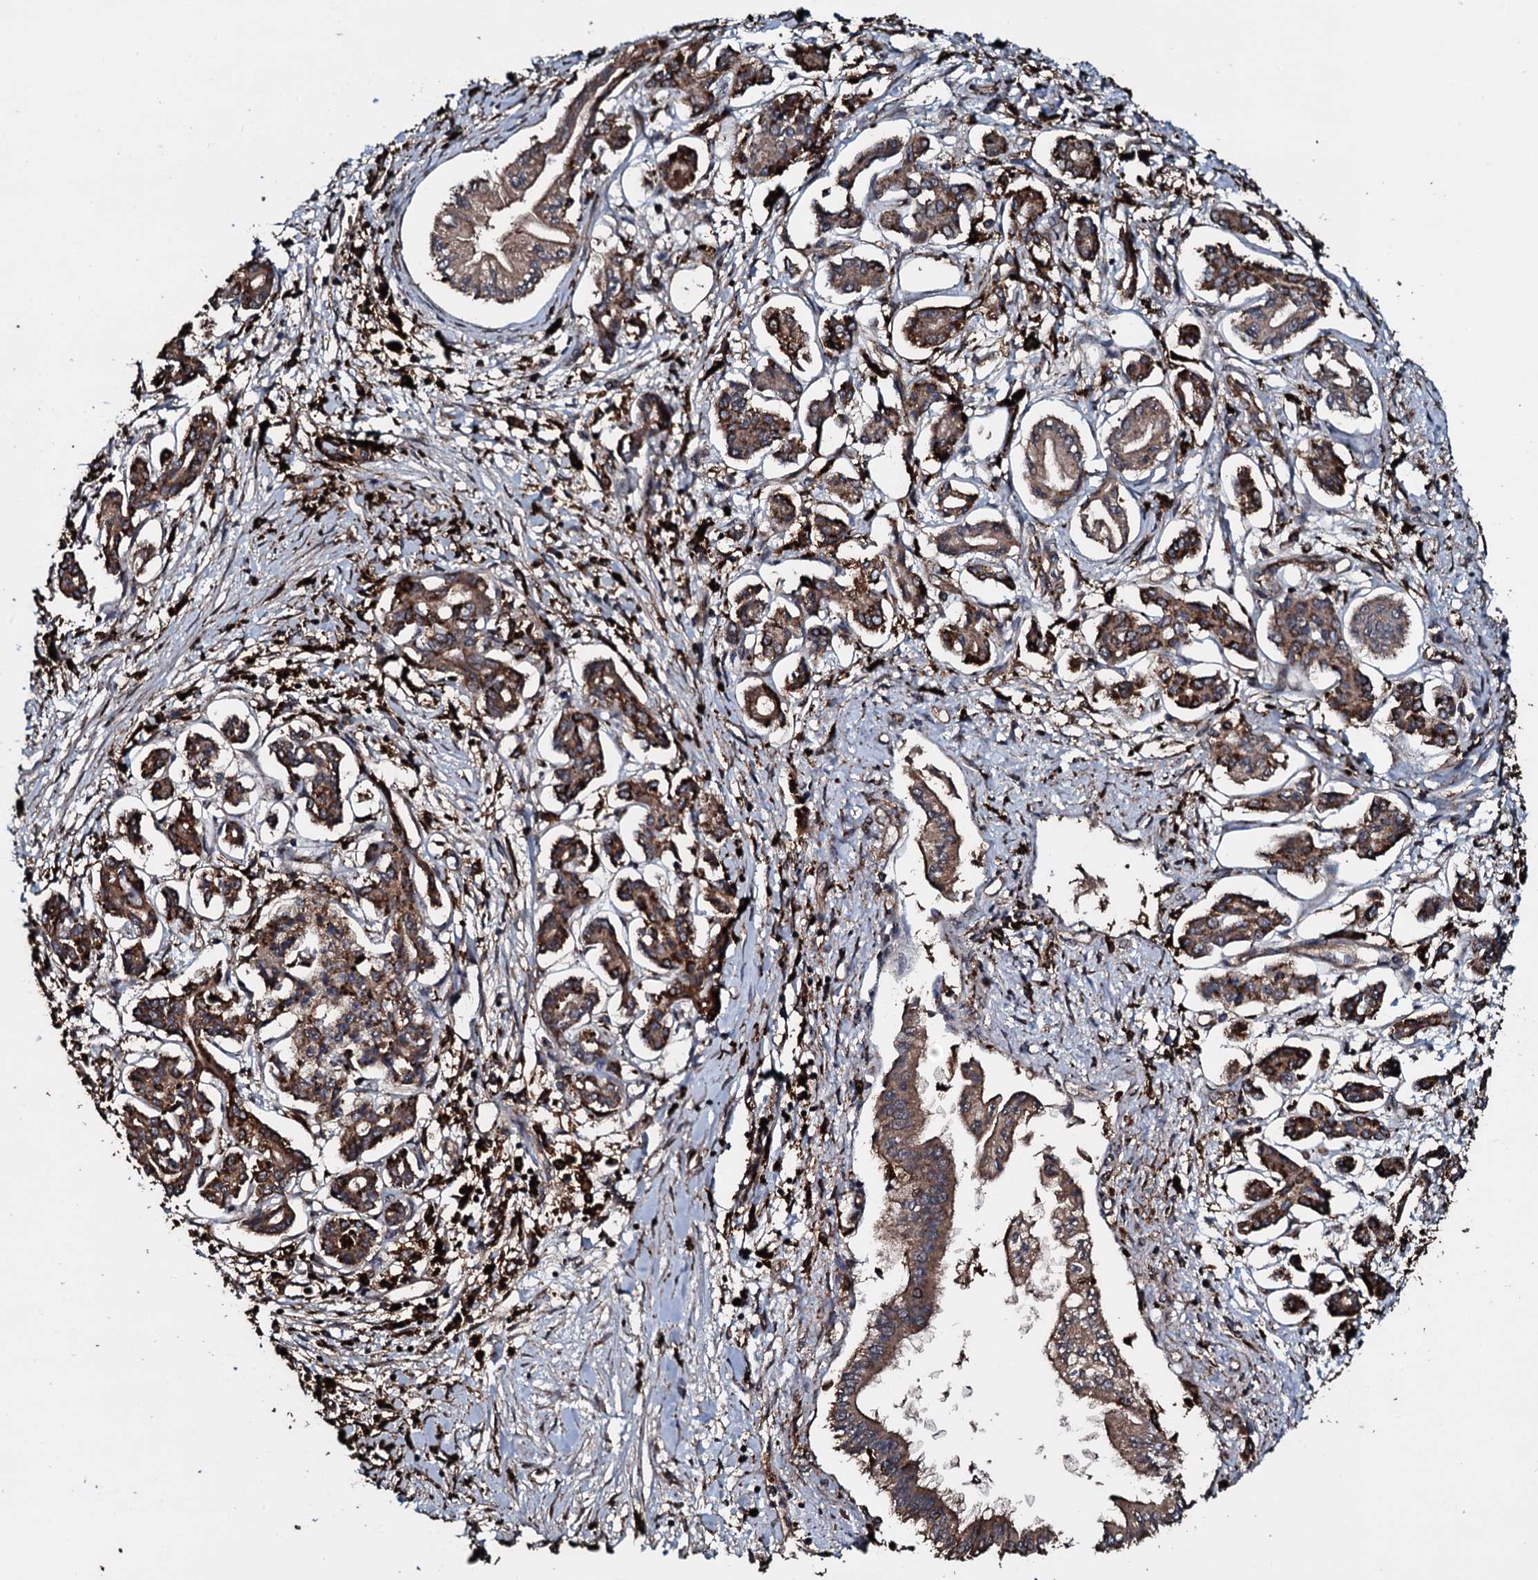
{"staining": {"intensity": "moderate", "quantity": ">75%", "location": "cytoplasmic/membranous"}, "tissue": "pancreatic cancer", "cell_type": "Tumor cells", "image_type": "cancer", "snomed": [{"axis": "morphology", "description": "Adenocarcinoma, NOS"}, {"axis": "topography", "description": "Pancreas"}], "caption": "Immunohistochemical staining of human pancreatic cancer (adenocarcinoma) shows medium levels of moderate cytoplasmic/membranous staining in about >75% of tumor cells. Using DAB (brown) and hematoxylin (blue) stains, captured at high magnification using brightfield microscopy.", "gene": "TPGS2", "patient": {"sex": "female", "age": 50}}